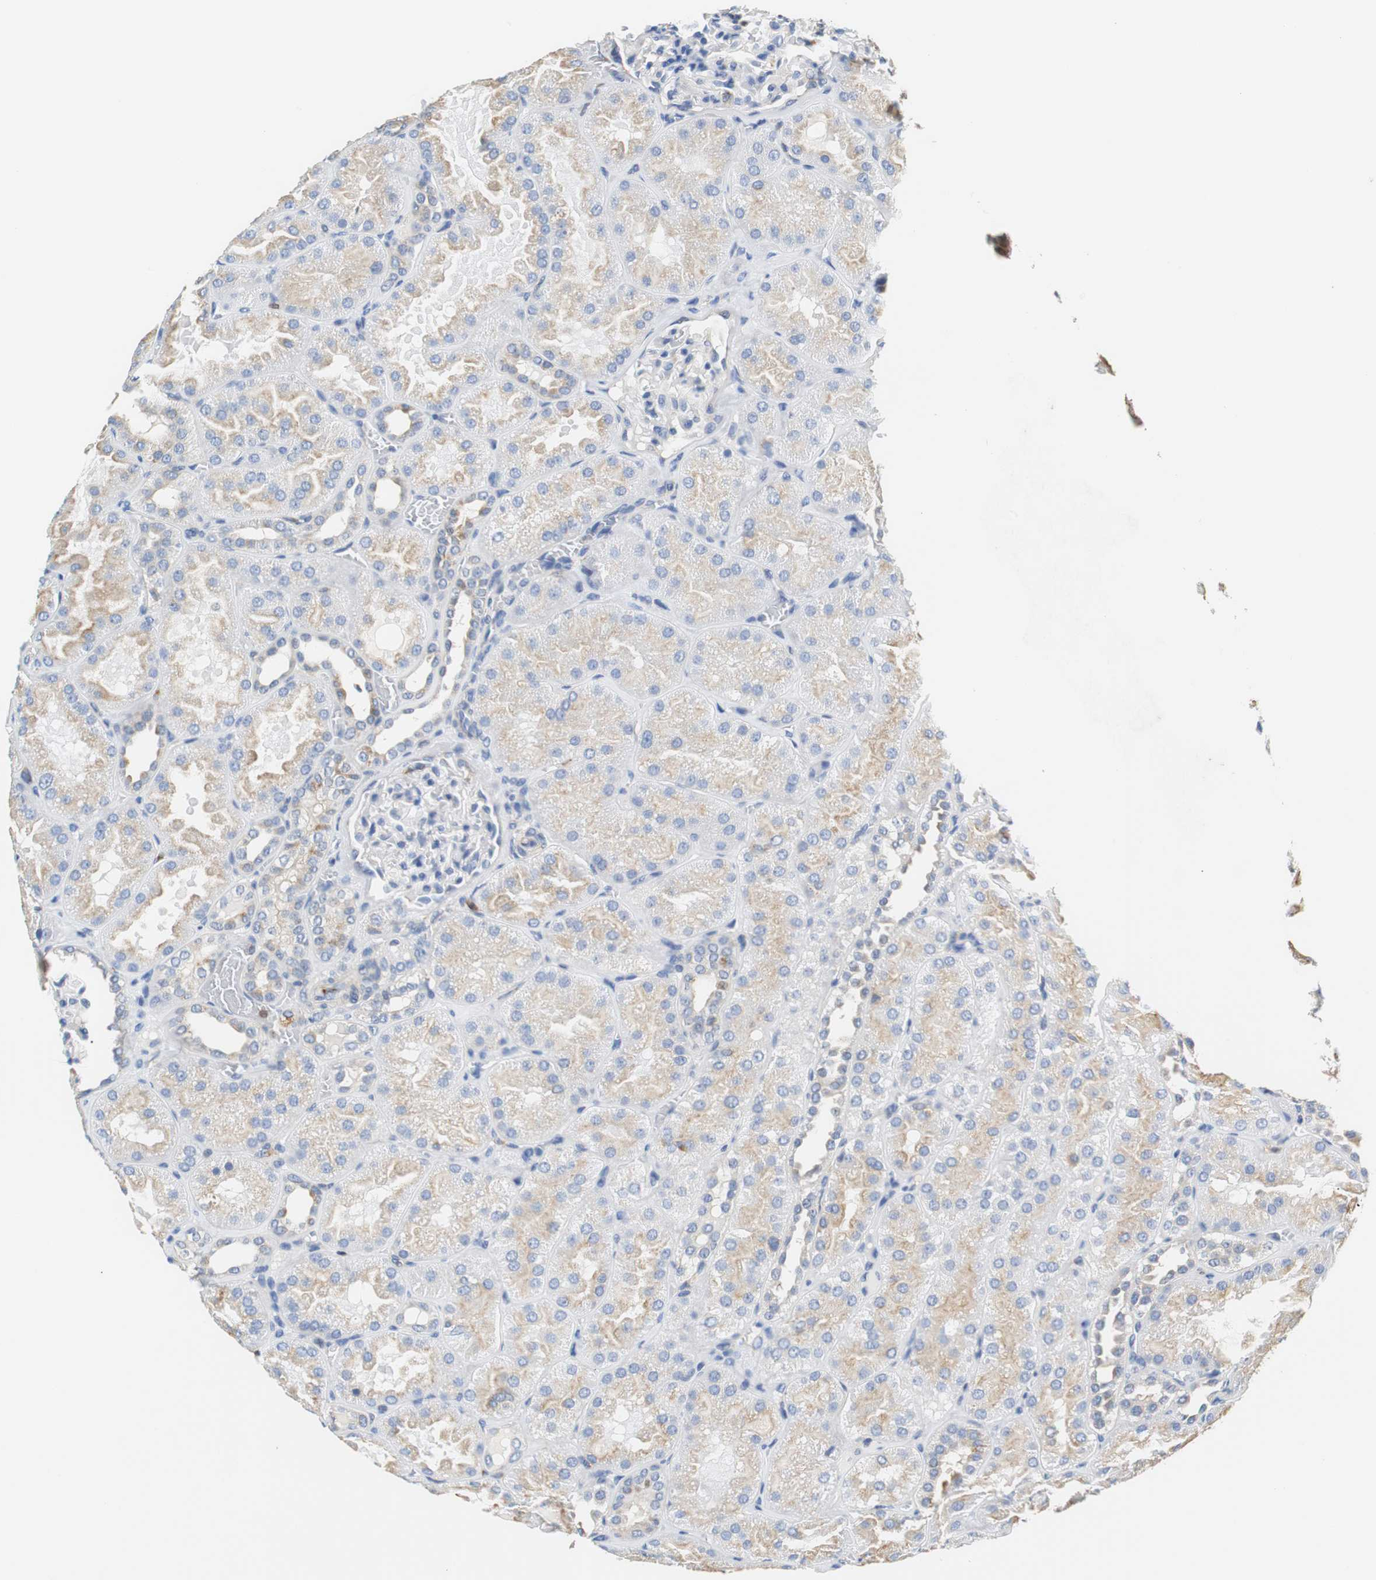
{"staining": {"intensity": "negative", "quantity": "none", "location": "none"}, "tissue": "kidney", "cell_type": "Cells in glomeruli", "image_type": "normal", "snomed": [{"axis": "morphology", "description": "Normal tissue, NOS"}, {"axis": "topography", "description": "Kidney"}], "caption": "Immunohistochemical staining of benign human kidney displays no significant expression in cells in glomeruli.", "gene": "VAMP8", "patient": {"sex": "male", "age": 28}}